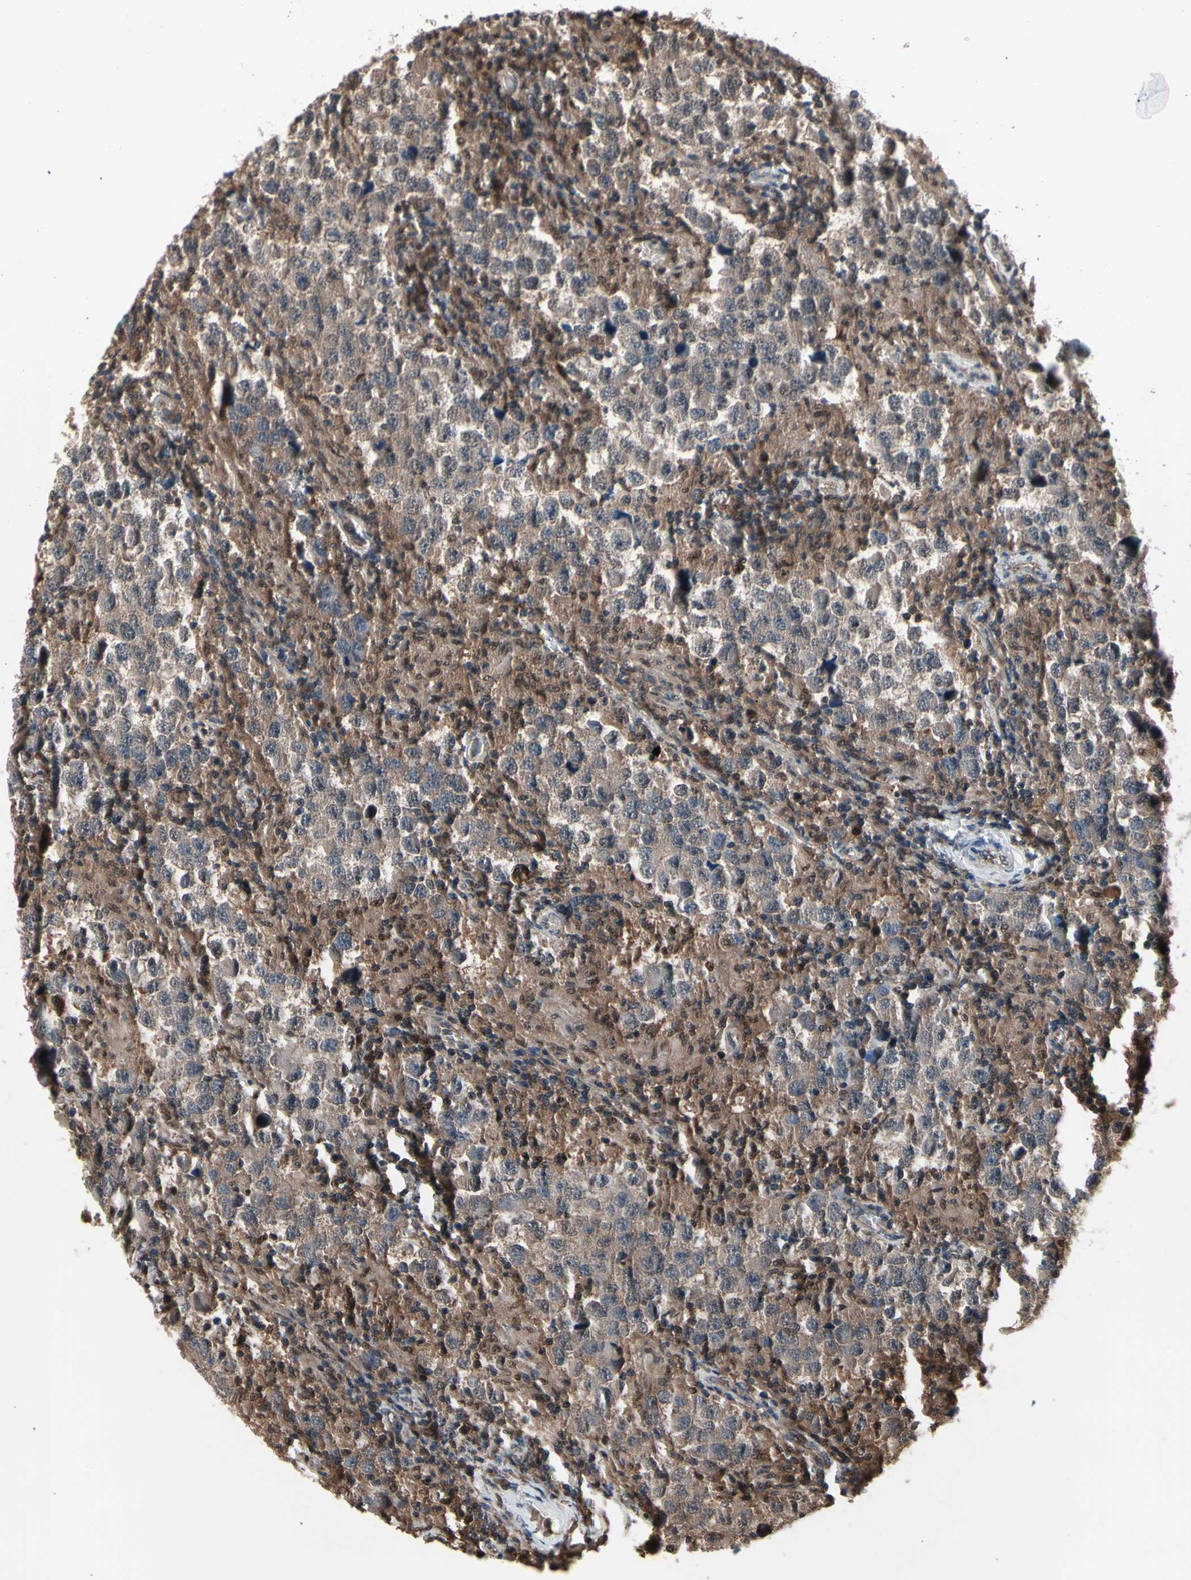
{"staining": {"intensity": "weak", "quantity": ">75%", "location": "cytoplasmic/membranous"}, "tissue": "testis cancer", "cell_type": "Tumor cells", "image_type": "cancer", "snomed": [{"axis": "morphology", "description": "Carcinoma, Embryonal, NOS"}, {"axis": "topography", "description": "Testis"}], "caption": "Embryonal carcinoma (testis) stained with a brown dye reveals weak cytoplasmic/membranous positive expression in approximately >75% of tumor cells.", "gene": "PSMA2", "patient": {"sex": "male", "age": 21}}